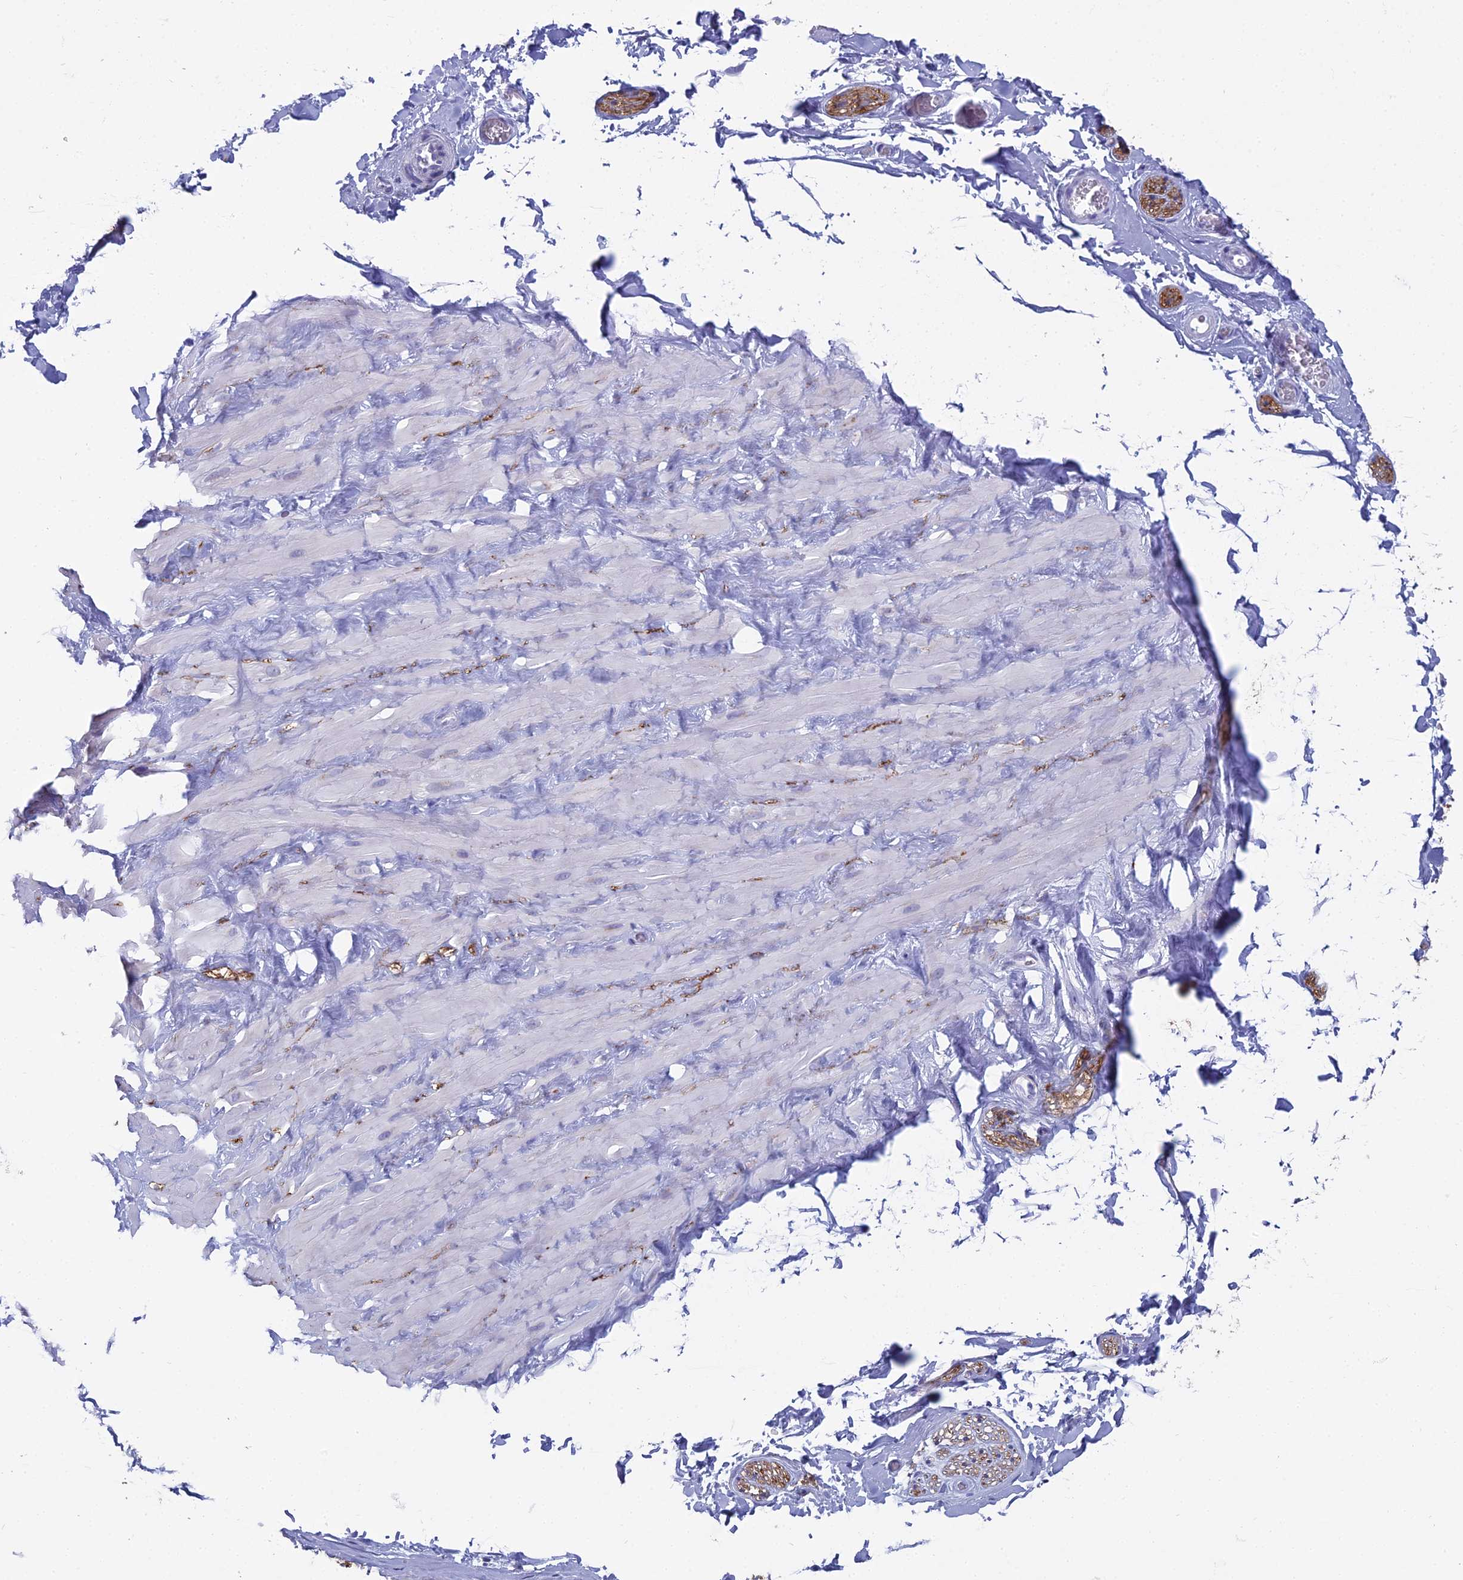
{"staining": {"intensity": "negative", "quantity": "none", "location": "none"}, "tissue": "adipose tissue", "cell_type": "Adipocytes", "image_type": "normal", "snomed": [{"axis": "morphology", "description": "Normal tissue, NOS"}, {"axis": "topography", "description": "Soft tissue"}, {"axis": "topography", "description": "Adipose tissue"}, {"axis": "topography", "description": "Vascular tissue"}, {"axis": "topography", "description": "Peripheral nerve tissue"}], "caption": "This is a photomicrograph of IHC staining of unremarkable adipose tissue, which shows no positivity in adipocytes.", "gene": "MAP6", "patient": {"sex": "male", "age": 46}}